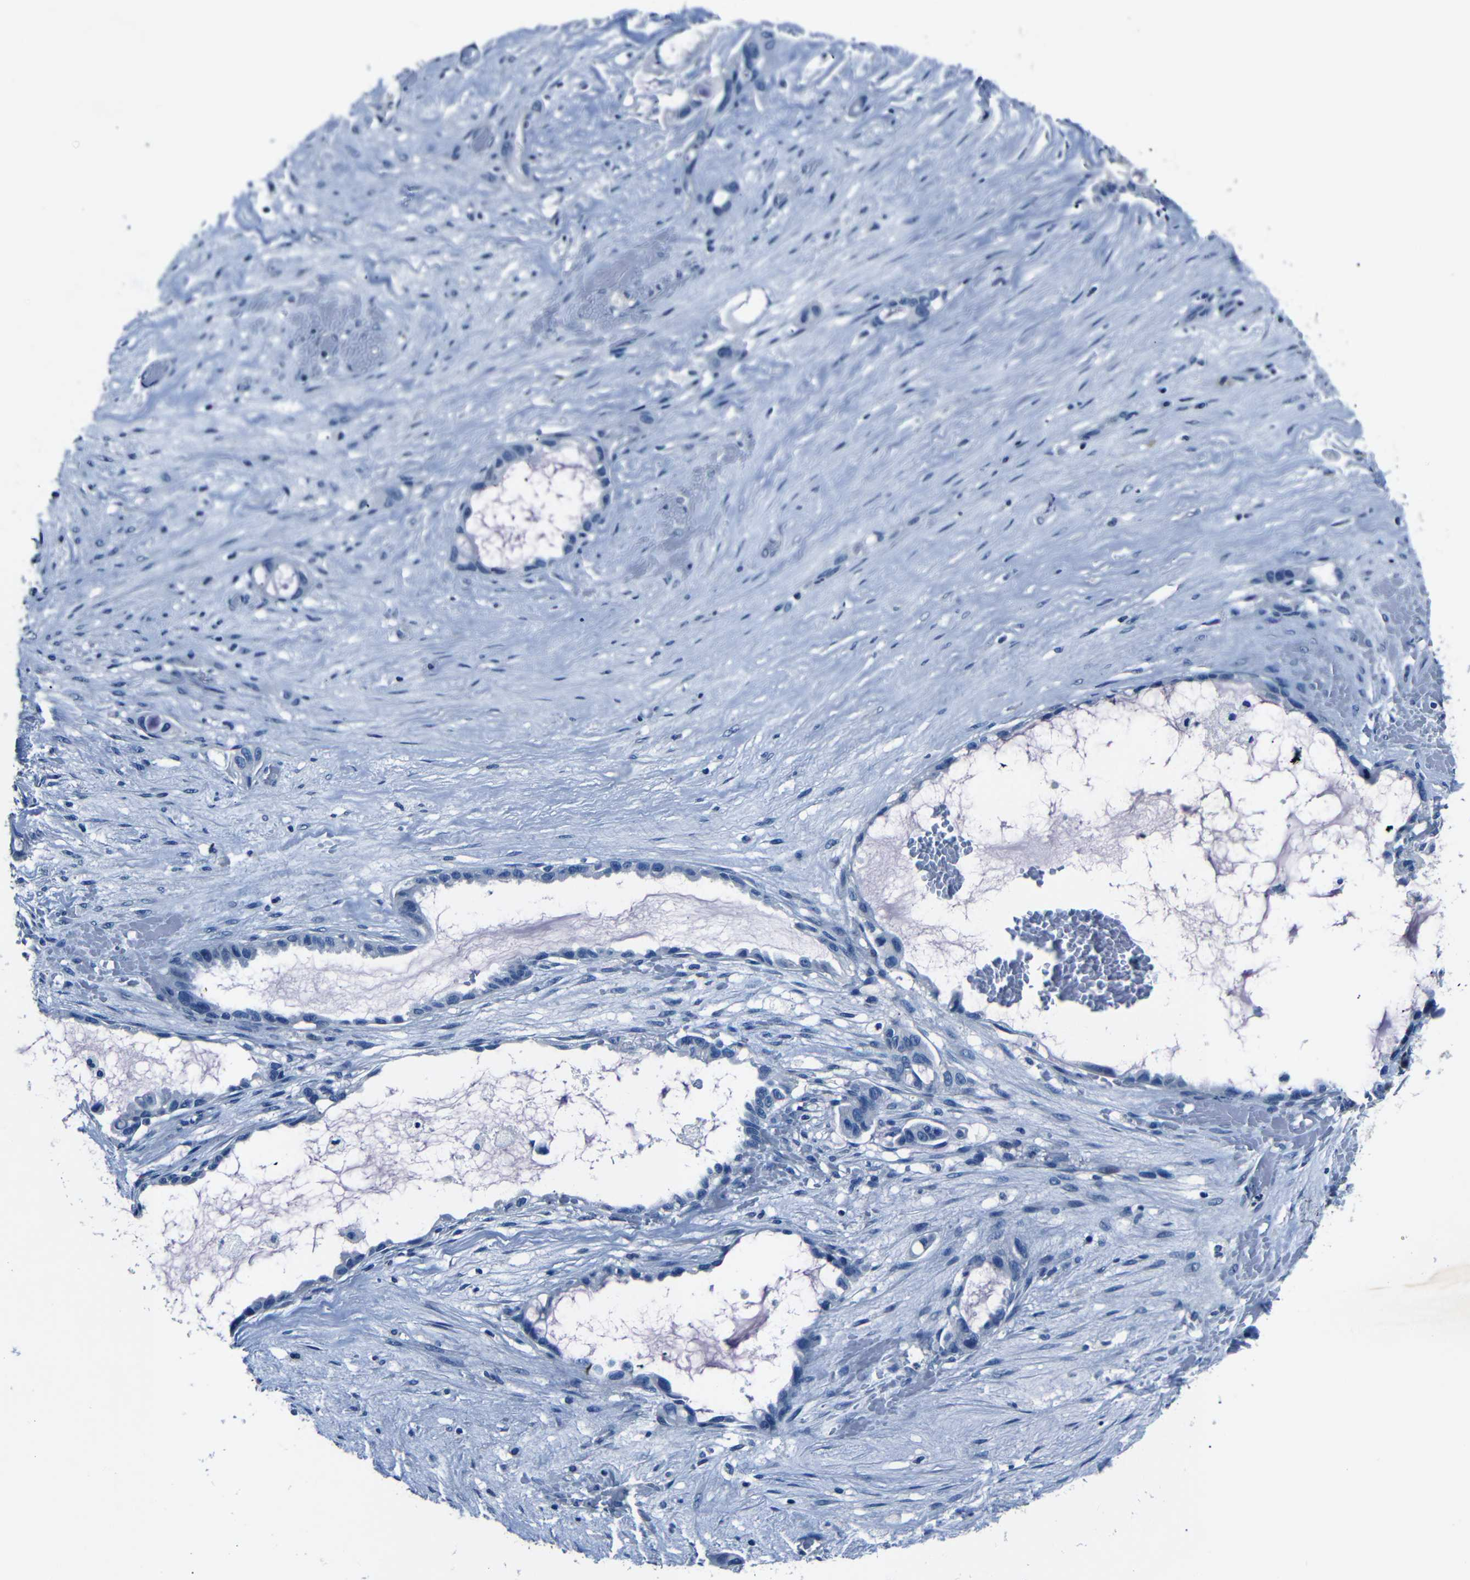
{"staining": {"intensity": "negative", "quantity": "none", "location": "none"}, "tissue": "liver cancer", "cell_type": "Tumor cells", "image_type": "cancer", "snomed": [{"axis": "morphology", "description": "Cholangiocarcinoma"}, {"axis": "topography", "description": "Liver"}], "caption": "DAB (3,3'-diaminobenzidine) immunohistochemical staining of human liver cancer (cholangiocarcinoma) shows no significant staining in tumor cells.", "gene": "NCMAP", "patient": {"sex": "female", "age": 65}}